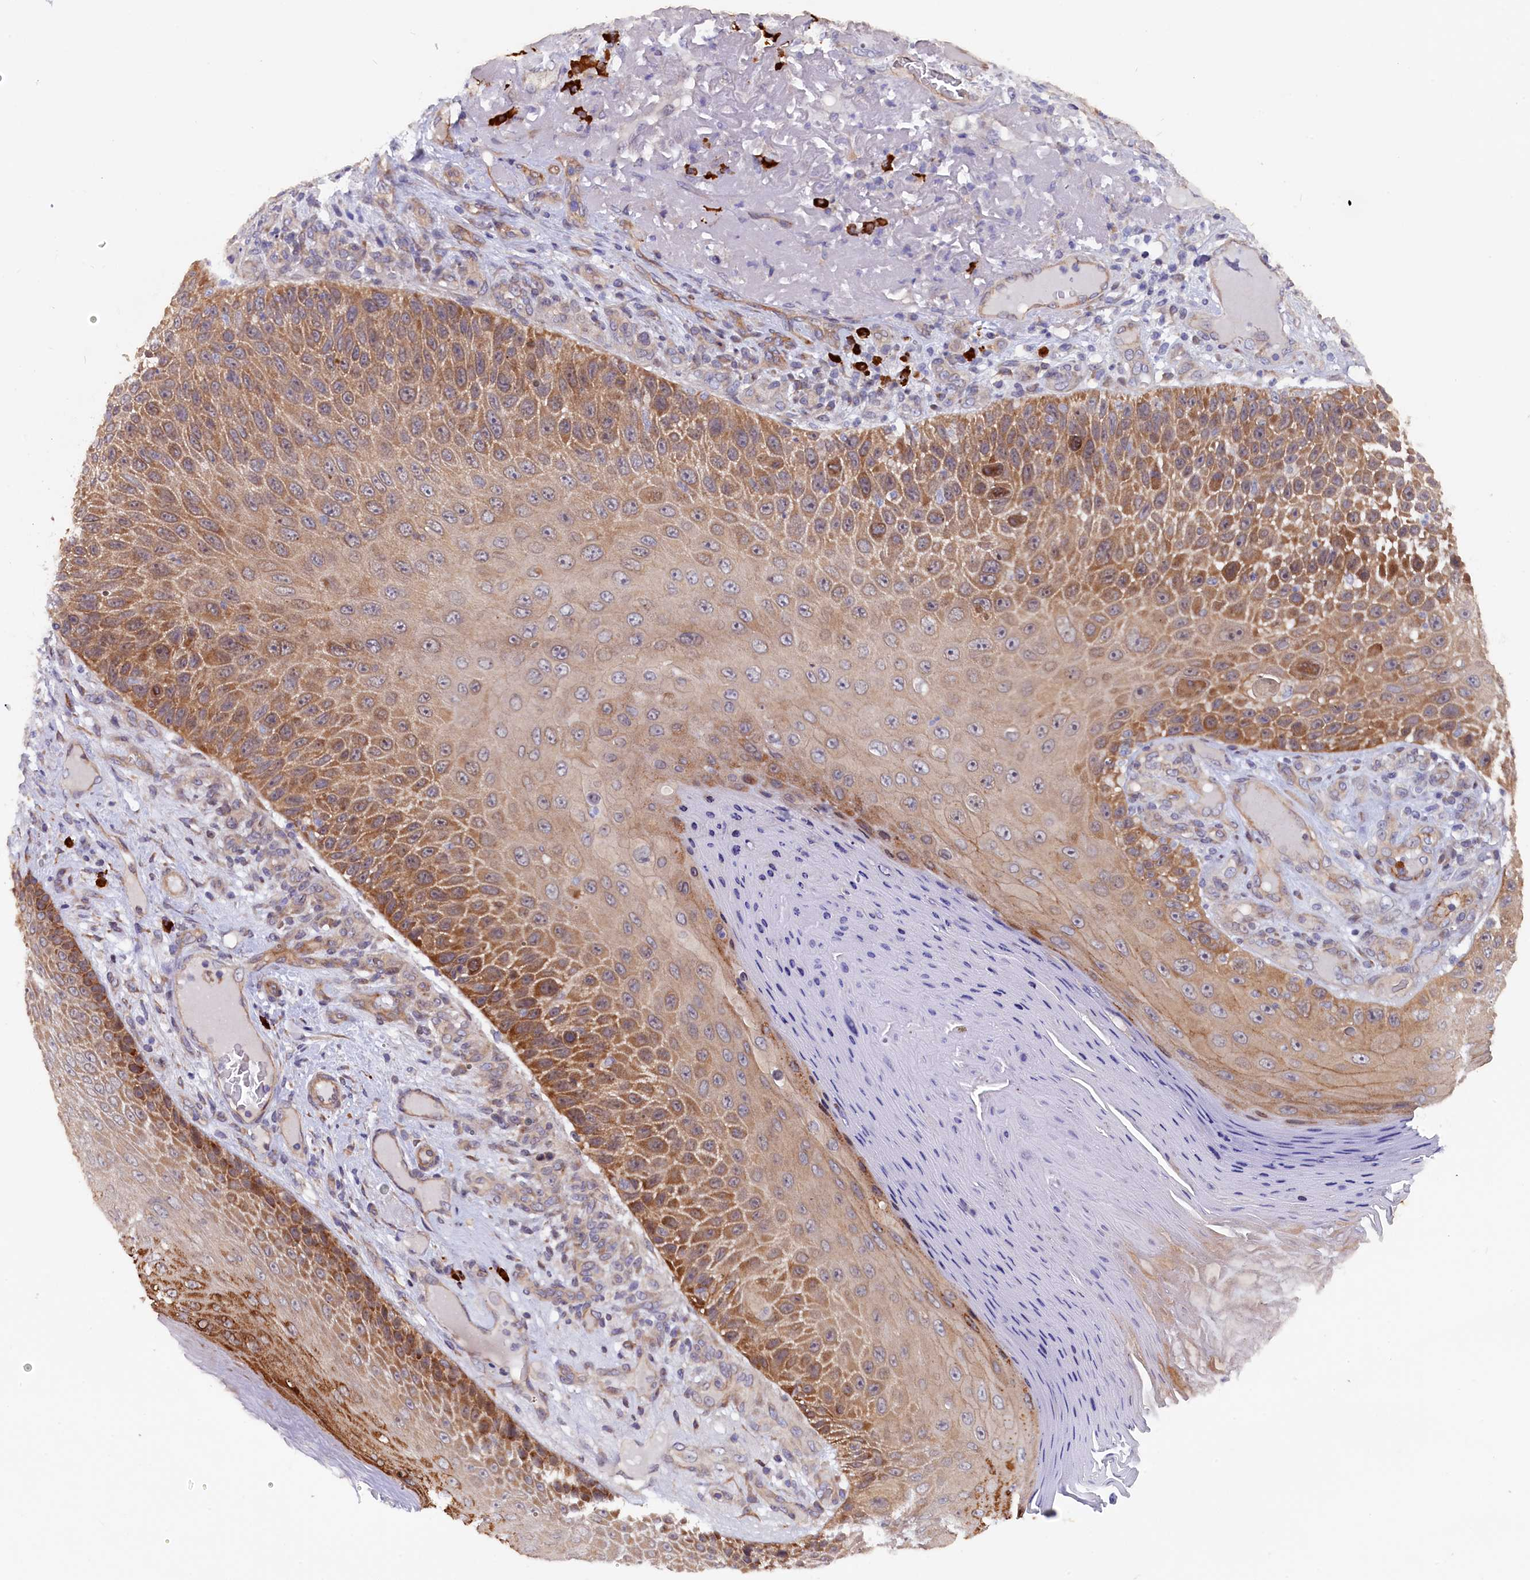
{"staining": {"intensity": "moderate", "quantity": ">75%", "location": "cytoplasmic/membranous"}, "tissue": "skin cancer", "cell_type": "Tumor cells", "image_type": "cancer", "snomed": [{"axis": "morphology", "description": "Squamous cell carcinoma, NOS"}, {"axis": "topography", "description": "Skin"}], "caption": "A photomicrograph showing moderate cytoplasmic/membranous positivity in about >75% of tumor cells in skin cancer (squamous cell carcinoma), as visualized by brown immunohistochemical staining.", "gene": "JPT2", "patient": {"sex": "female", "age": 88}}